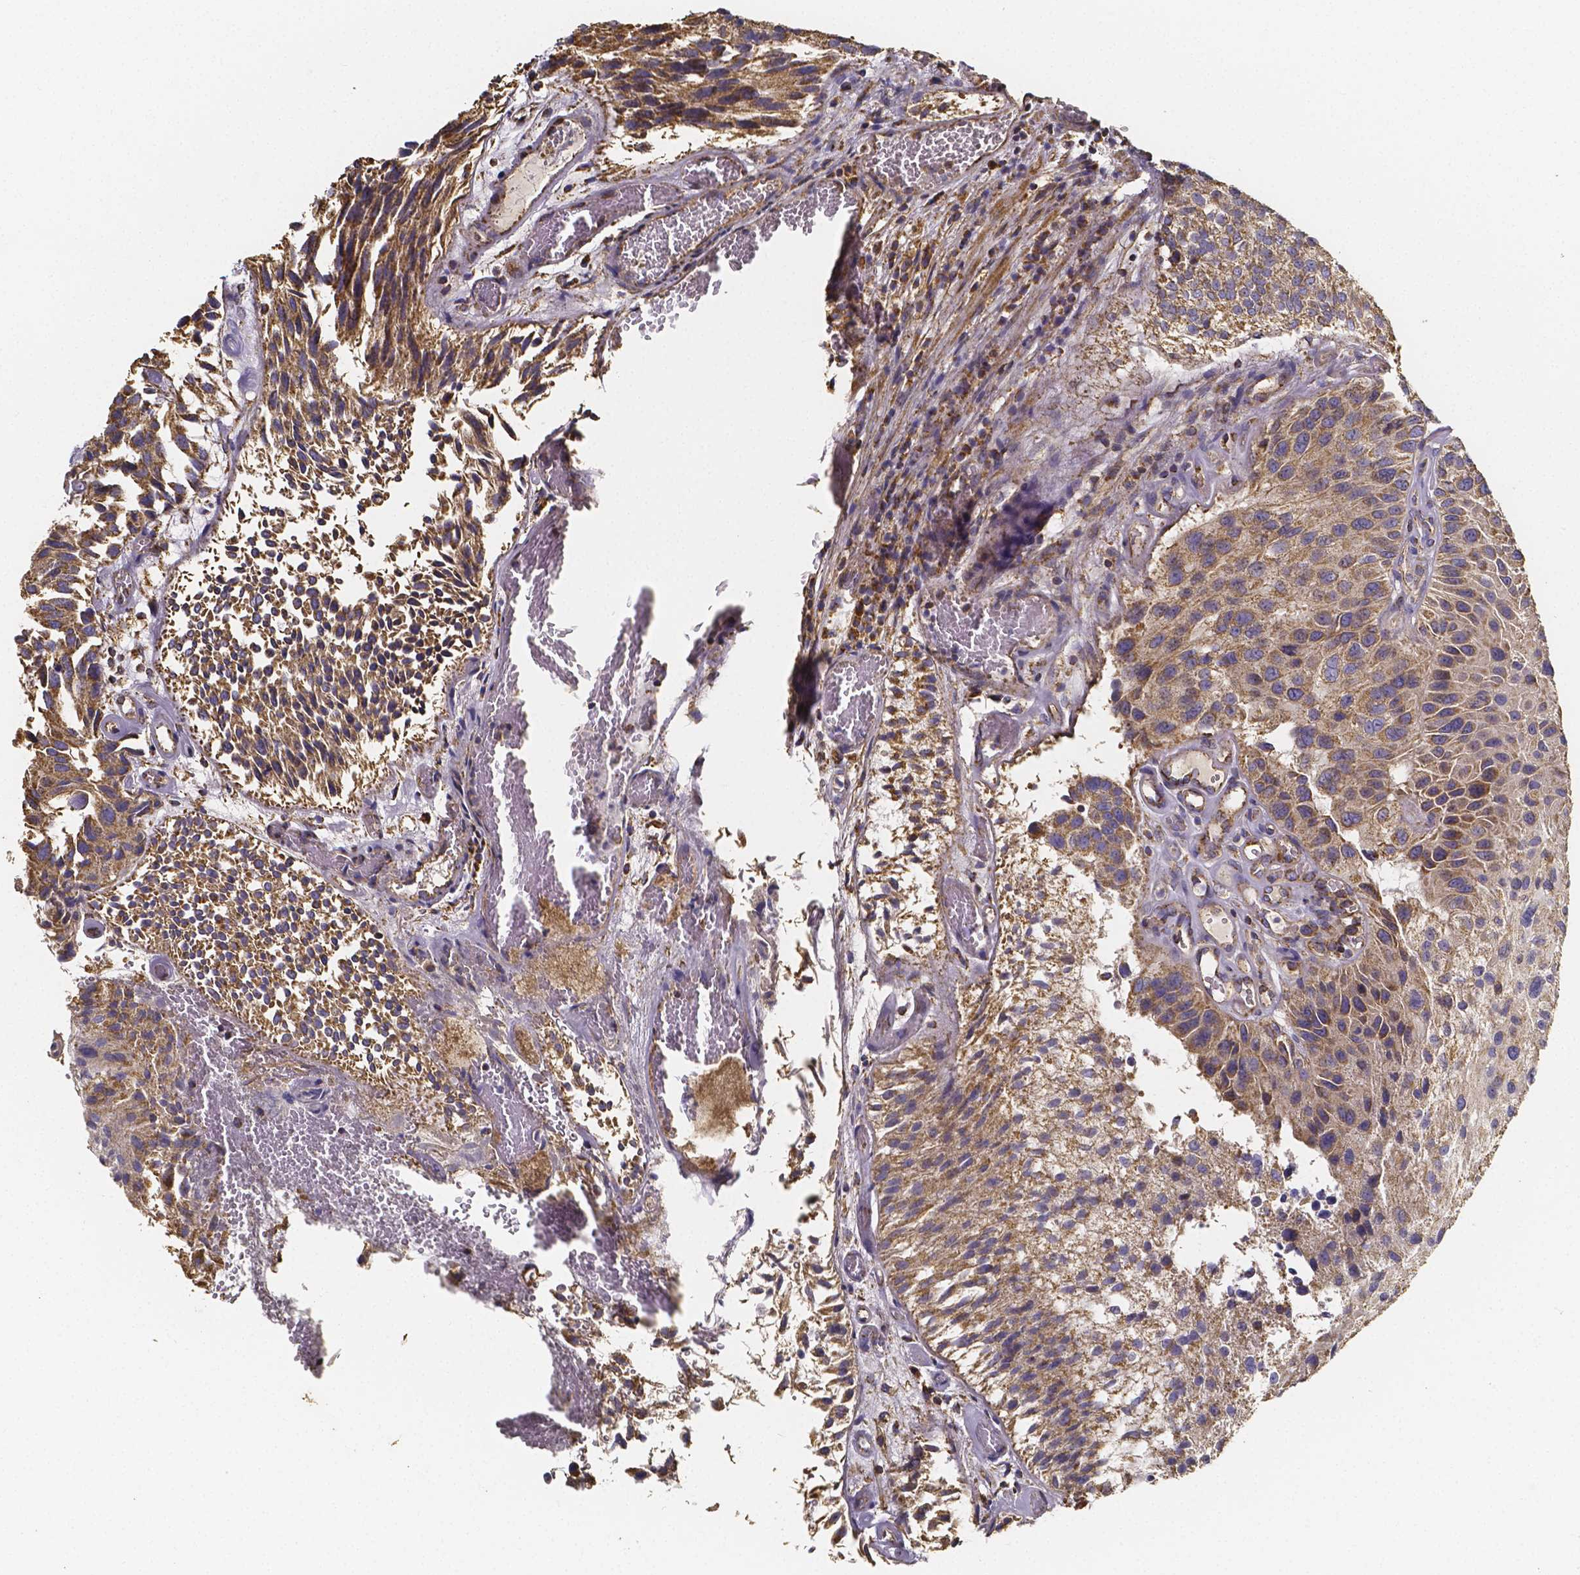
{"staining": {"intensity": "moderate", "quantity": ">75%", "location": "cytoplasmic/membranous"}, "tissue": "urothelial cancer", "cell_type": "Tumor cells", "image_type": "cancer", "snomed": [{"axis": "morphology", "description": "Urothelial carcinoma, Low grade"}, {"axis": "topography", "description": "Urinary bladder"}], "caption": "Immunohistochemical staining of urothelial carcinoma (low-grade) exhibits medium levels of moderate cytoplasmic/membranous positivity in approximately >75% of tumor cells.", "gene": "SLC35D2", "patient": {"sex": "female", "age": 87}}